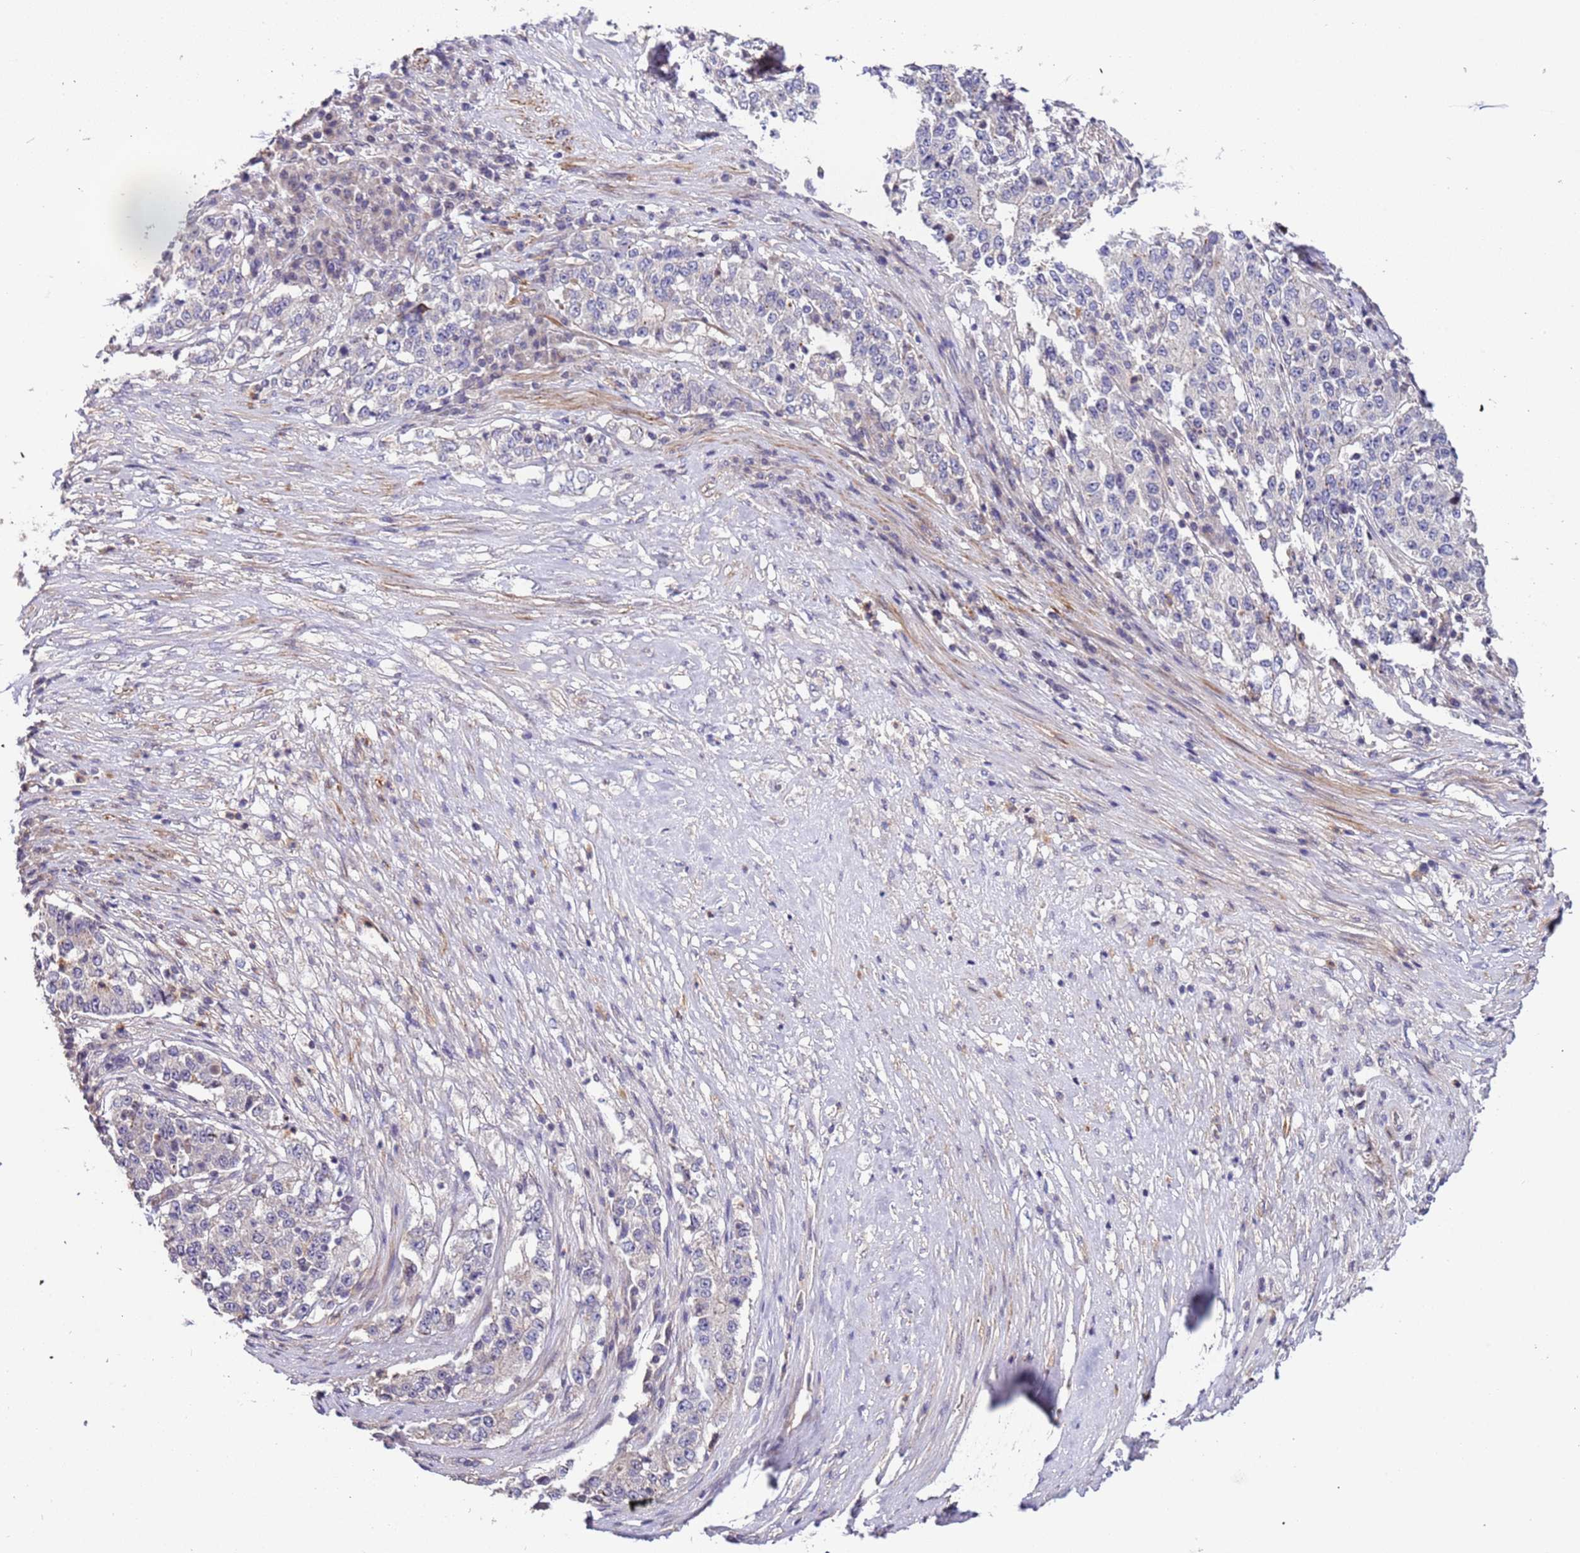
{"staining": {"intensity": "negative", "quantity": "none", "location": "none"}, "tissue": "stomach cancer", "cell_type": "Tumor cells", "image_type": "cancer", "snomed": [{"axis": "morphology", "description": "Adenocarcinoma, NOS"}, {"axis": "topography", "description": "Stomach"}], "caption": "Tumor cells are negative for protein expression in human stomach adenocarcinoma.", "gene": "LAMB4", "patient": {"sex": "male", "age": 59}}